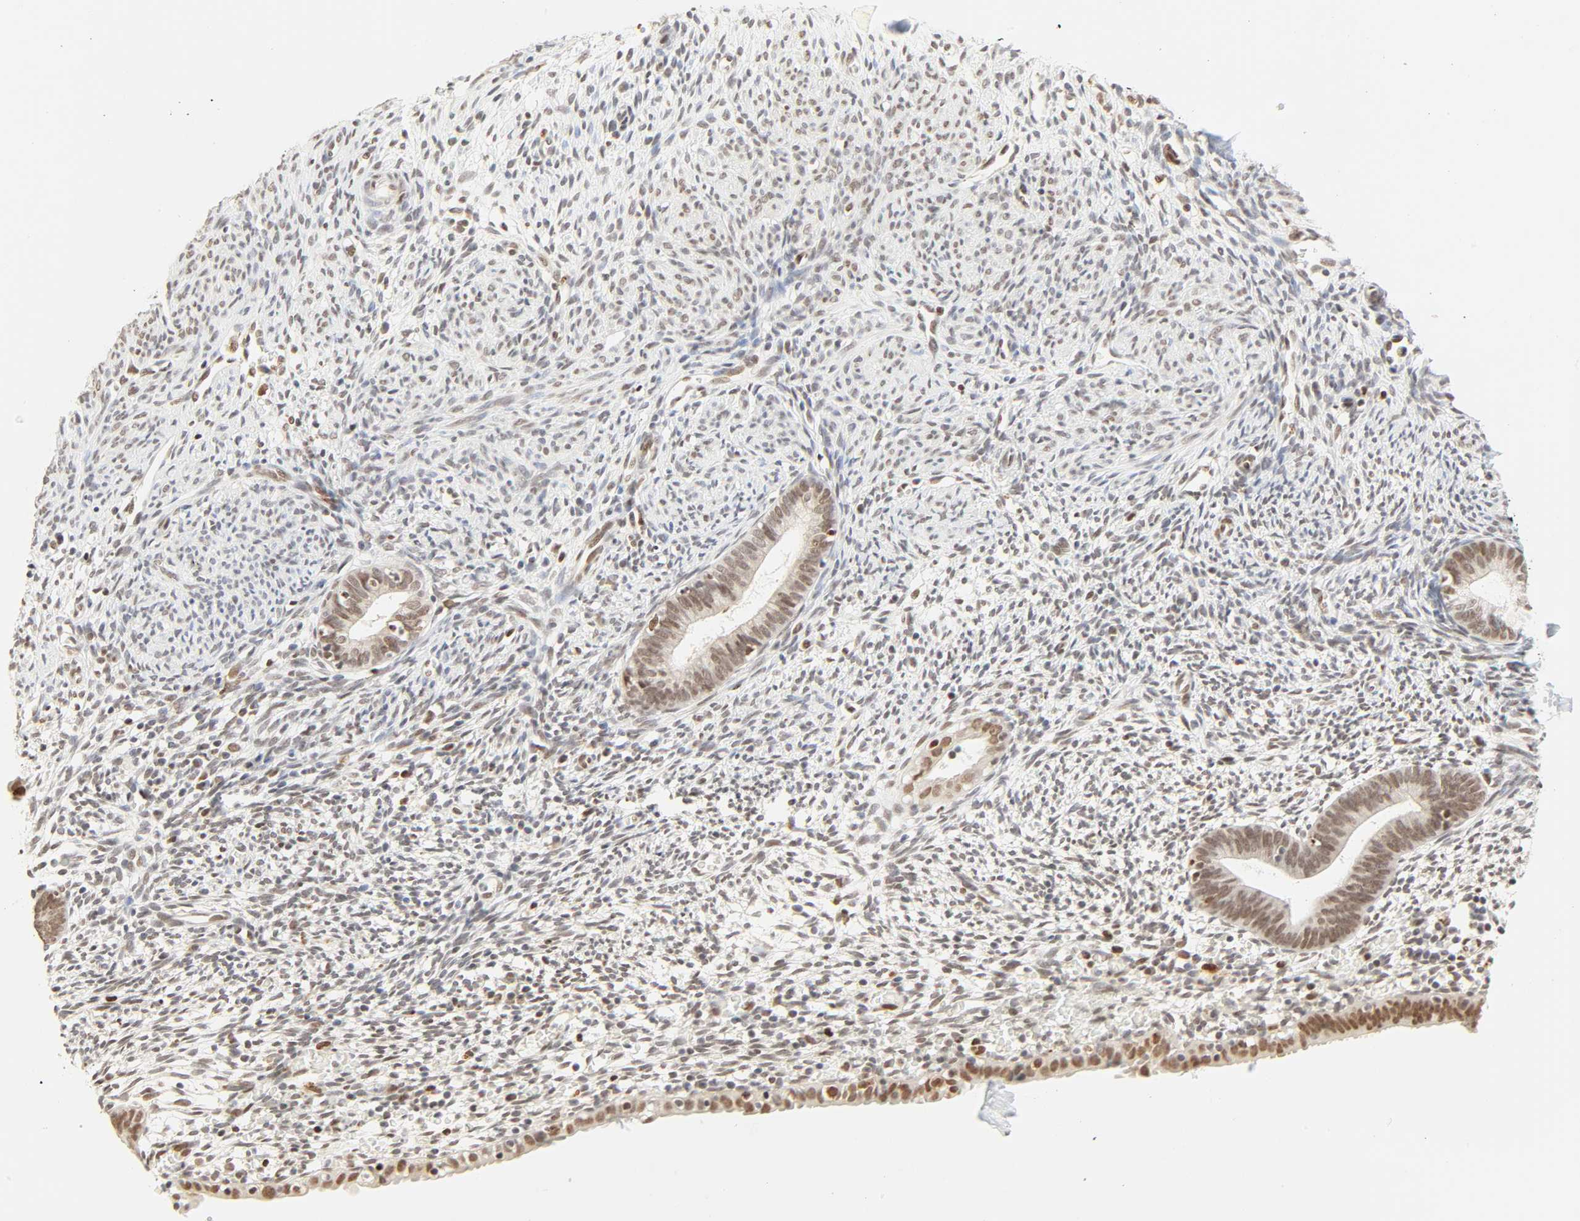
{"staining": {"intensity": "weak", "quantity": ">75%", "location": "nuclear"}, "tissue": "endometrium", "cell_type": "Cells in endometrial stroma", "image_type": "normal", "snomed": [{"axis": "morphology", "description": "Normal tissue, NOS"}, {"axis": "morphology", "description": "Atrophy, NOS"}, {"axis": "topography", "description": "Uterus"}, {"axis": "topography", "description": "Endometrium"}], "caption": "DAB (3,3'-diaminobenzidine) immunohistochemical staining of benign endometrium displays weak nuclear protein positivity in approximately >75% of cells in endometrial stroma.", "gene": "DAZAP1", "patient": {"sex": "female", "age": 68}}